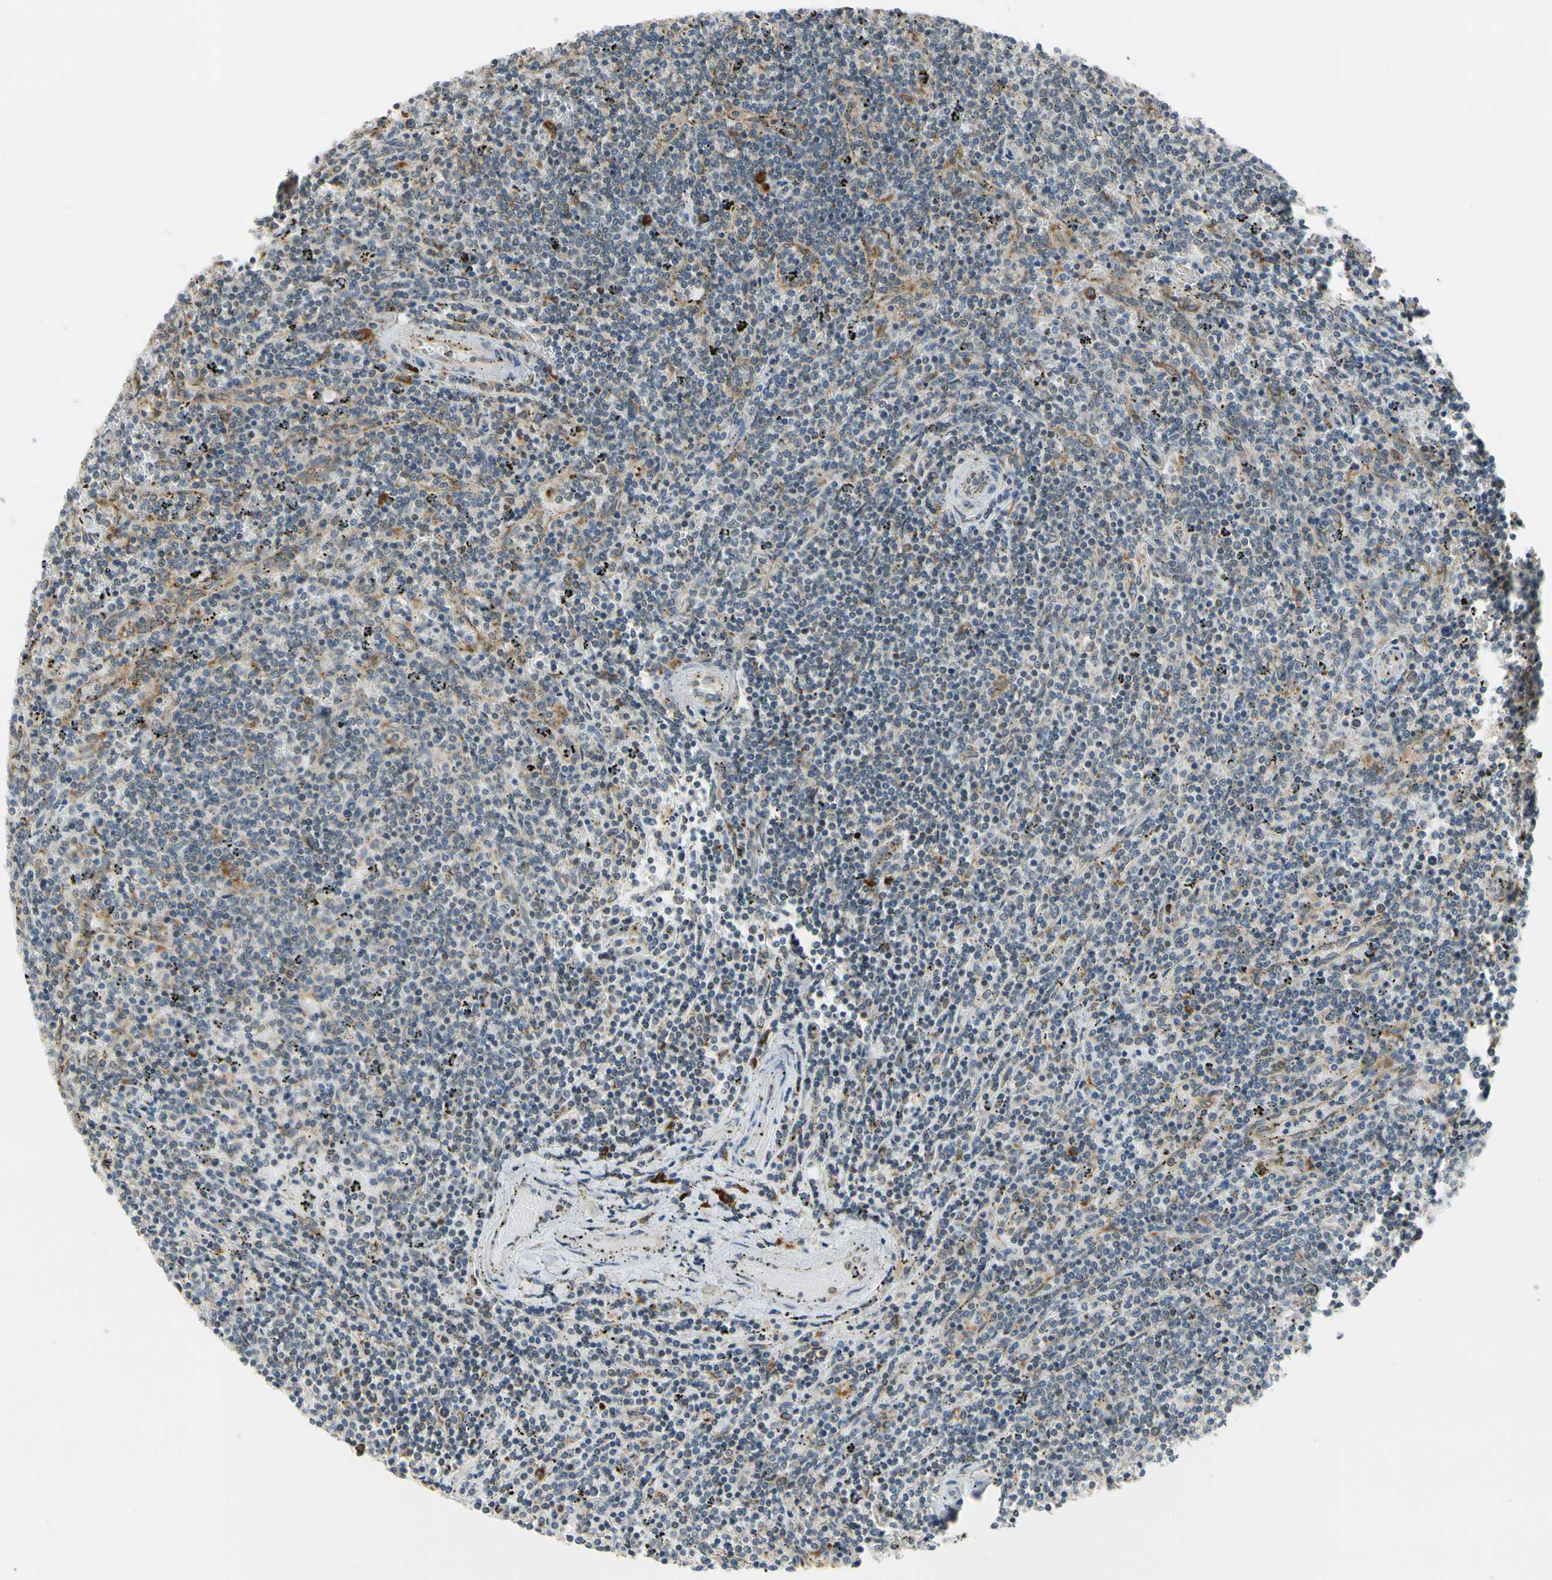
{"staining": {"intensity": "negative", "quantity": "none", "location": "none"}, "tissue": "lymphoma", "cell_type": "Tumor cells", "image_type": "cancer", "snomed": [{"axis": "morphology", "description": "Malignant lymphoma, non-Hodgkin's type, Low grade"}, {"axis": "topography", "description": "Spleen"}], "caption": "A high-resolution micrograph shows IHC staining of lymphoma, which displays no significant positivity in tumor cells. (DAB (3,3'-diaminobenzidine) IHC with hematoxylin counter stain).", "gene": "RPN2", "patient": {"sex": "female", "age": 50}}